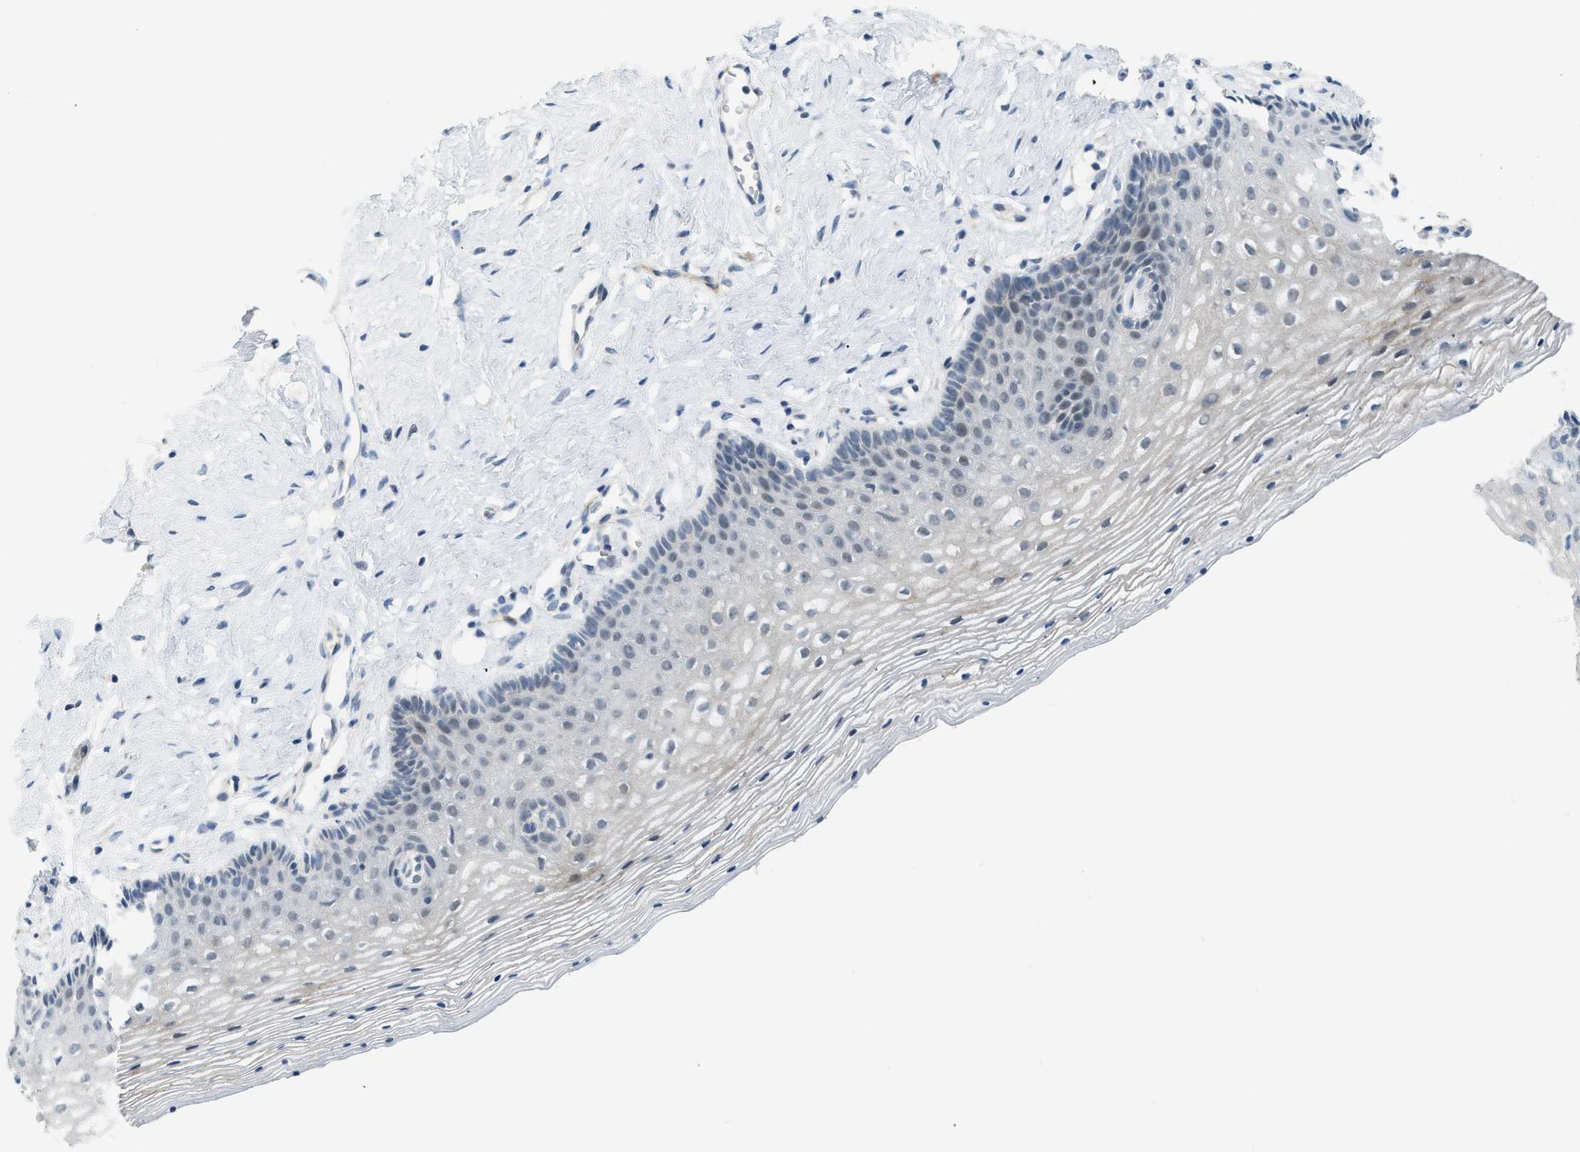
{"staining": {"intensity": "moderate", "quantity": "<25%", "location": "cytoplasmic/membranous"}, "tissue": "vagina", "cell_type": "Squamous epithelial cells", "image_type": "normal", "snomed": [{"axis": "morphology", "description": "Normal tissue, NOS"}, {"axis": "topography", "description": "Vagina"}], "caption": "Brown immunohistochemical staining in benign vagina exhibits moderate cytoplasmic/membranous expression in approximately <25% of squamous epithelial cells.", "gene": "ZNF408", "patient": {"sex": "female", "age": 32}}